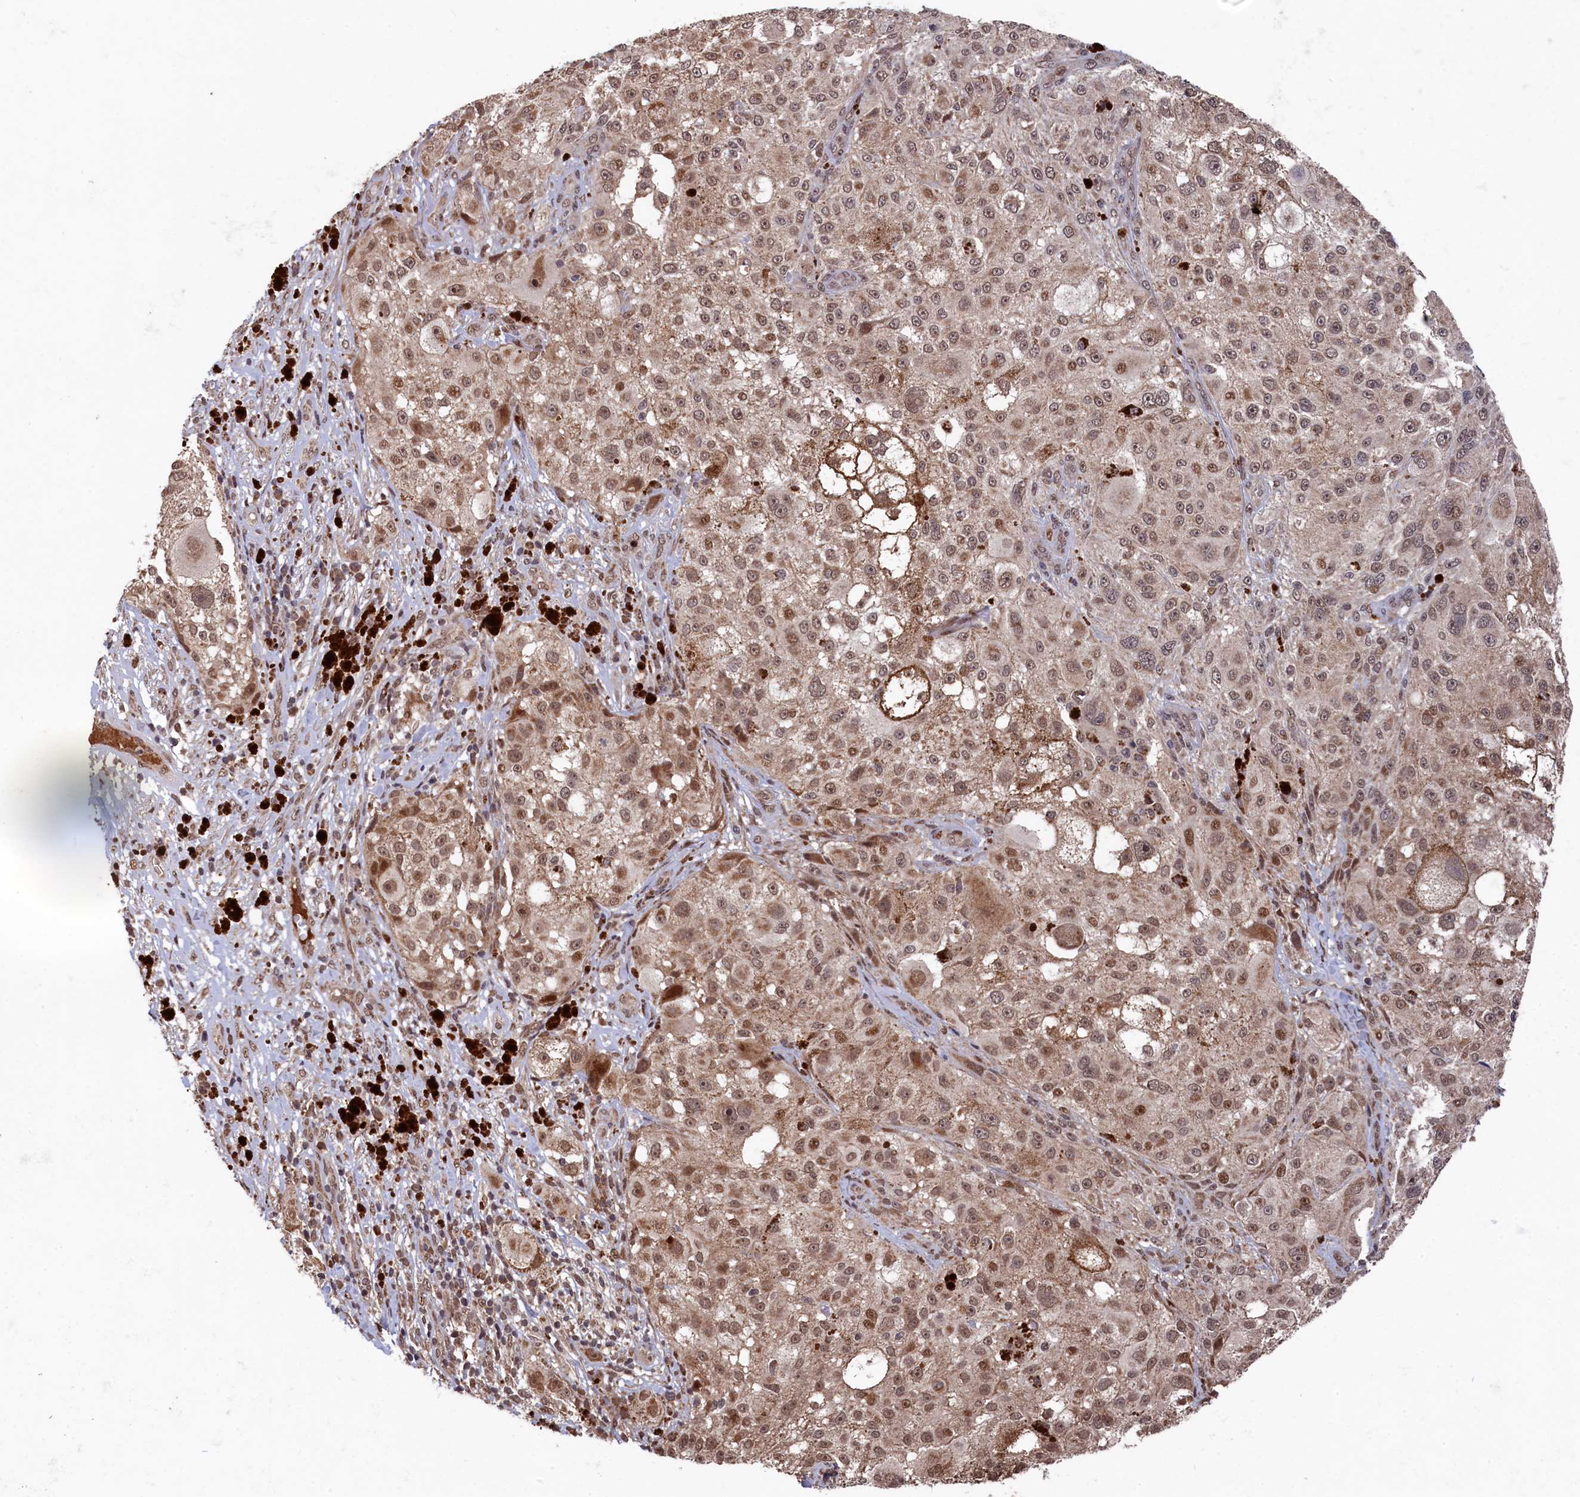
{"staining": {"intensity": "moderate", "quantity": ">75%", "location": "cytoplasmic/membranous,nuclear"}, "tissue": "melanoma", "cell_type": "Tumor cells", "image_type": "cancer", "snomed": [{"axis": "morphology", "description": "Necrosis, NOS"}, {"axis": "morphology", "description": "Malignant melanoma, NOS"}, {"axis": "topography", "description": "Skin"}], "caption": "Tumor cells show medium levels of moderate cytoplasmic/membranous and nuclear expression in about >75% of cells in human malignant melanoma.", "gene": "CLPX", "patient": {"sex": "female", "age": 87}}